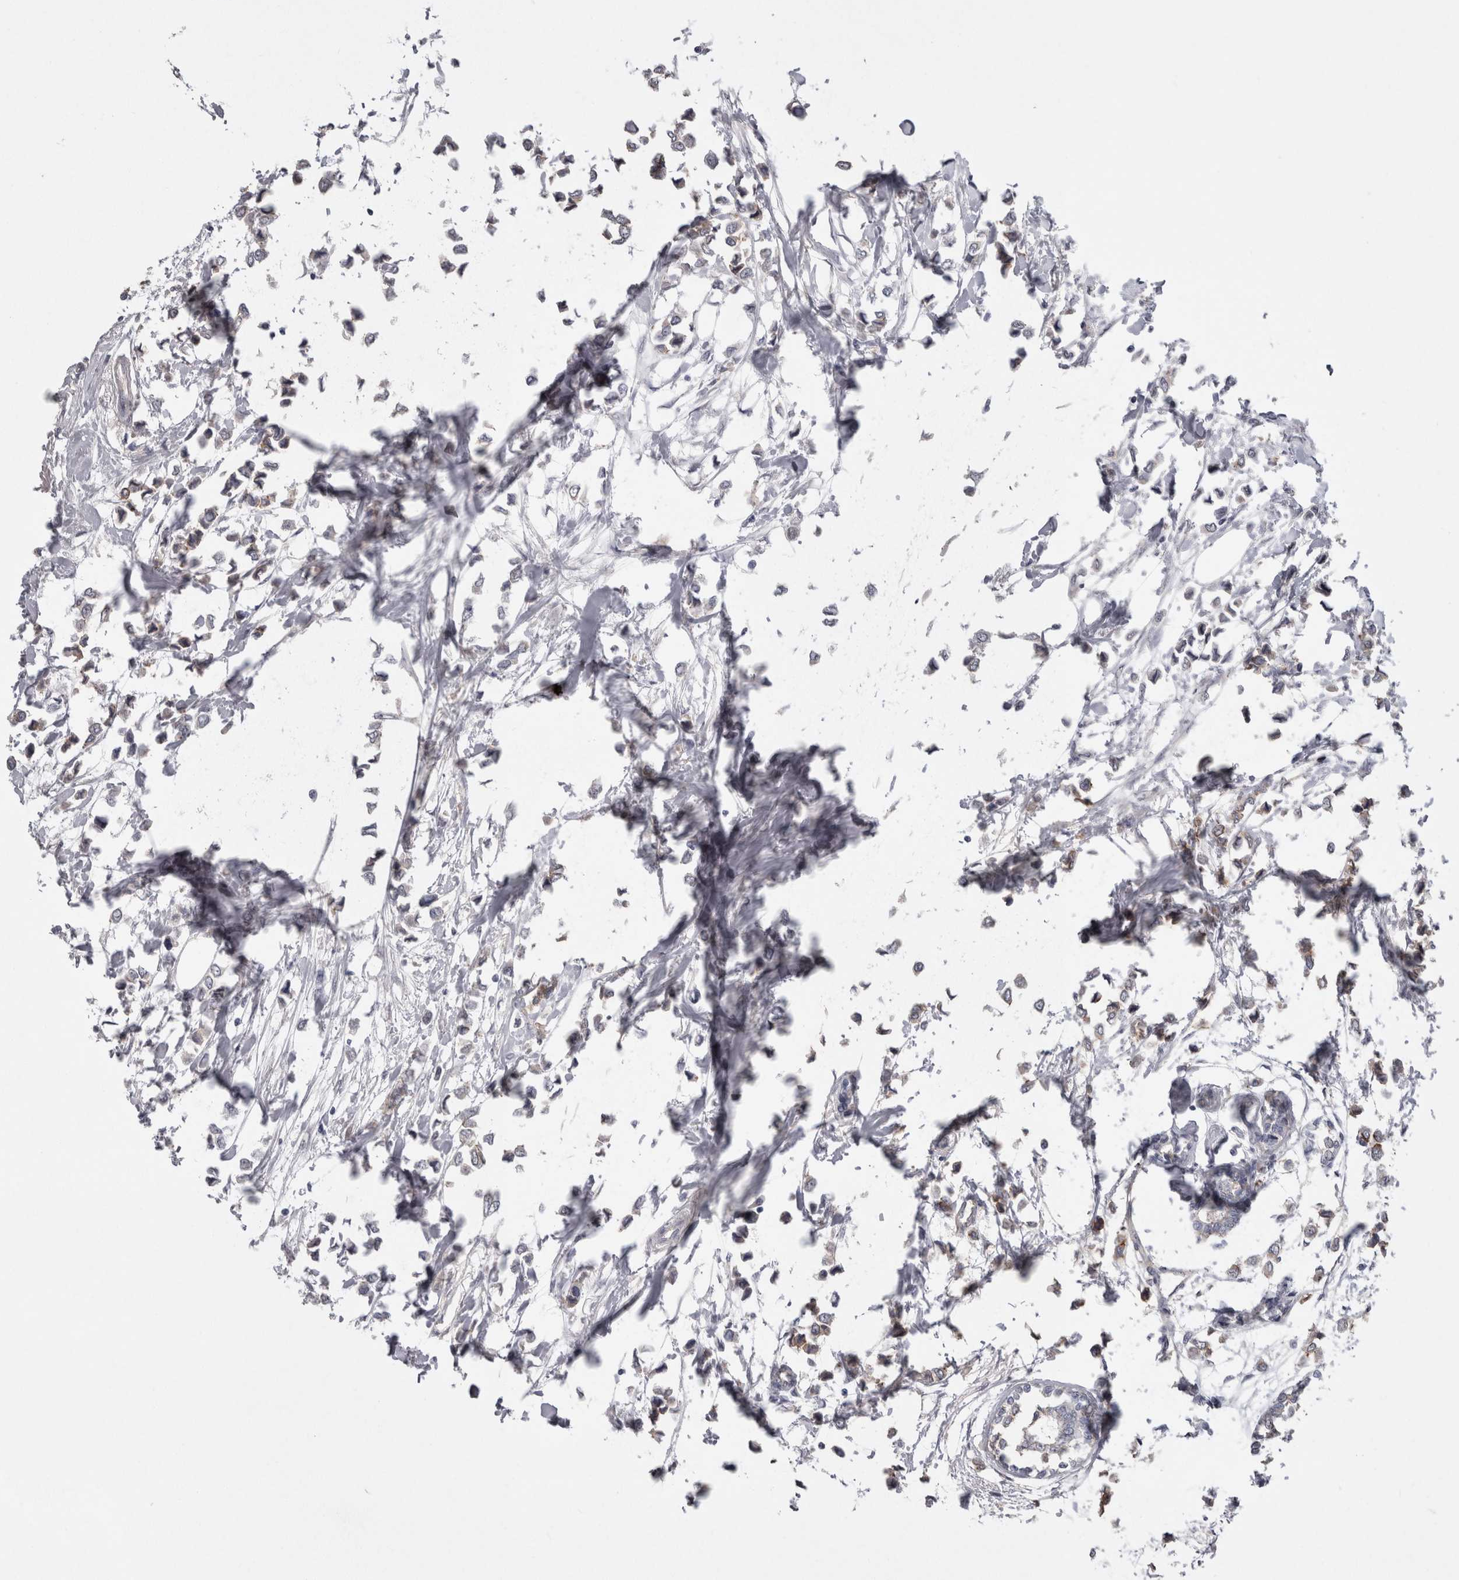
{"staining": {"intensity": "weak", "quantity": "<25%", "location": "cytoplasmic/membranous"}, "tissue": "breast cancer", "cell_type": "Tumor cells", "image_type": "cancer", "snomed": [{"axis": "morphology", "description": "Lobular carcinoma"}, {"axis": "topography", "description": "Breast"}], "caption": "This is a micrograph of immunohistochemistry (IHC) staining of breast cancer, which shows no staining in tumor cells. (Stains: DAB IHC with hematoxylin counter stain, Microscopy: brightfield microscopy at high magnification).", "gene": "NECTIN2", "patient": {"sex": "female", "age": 51}}